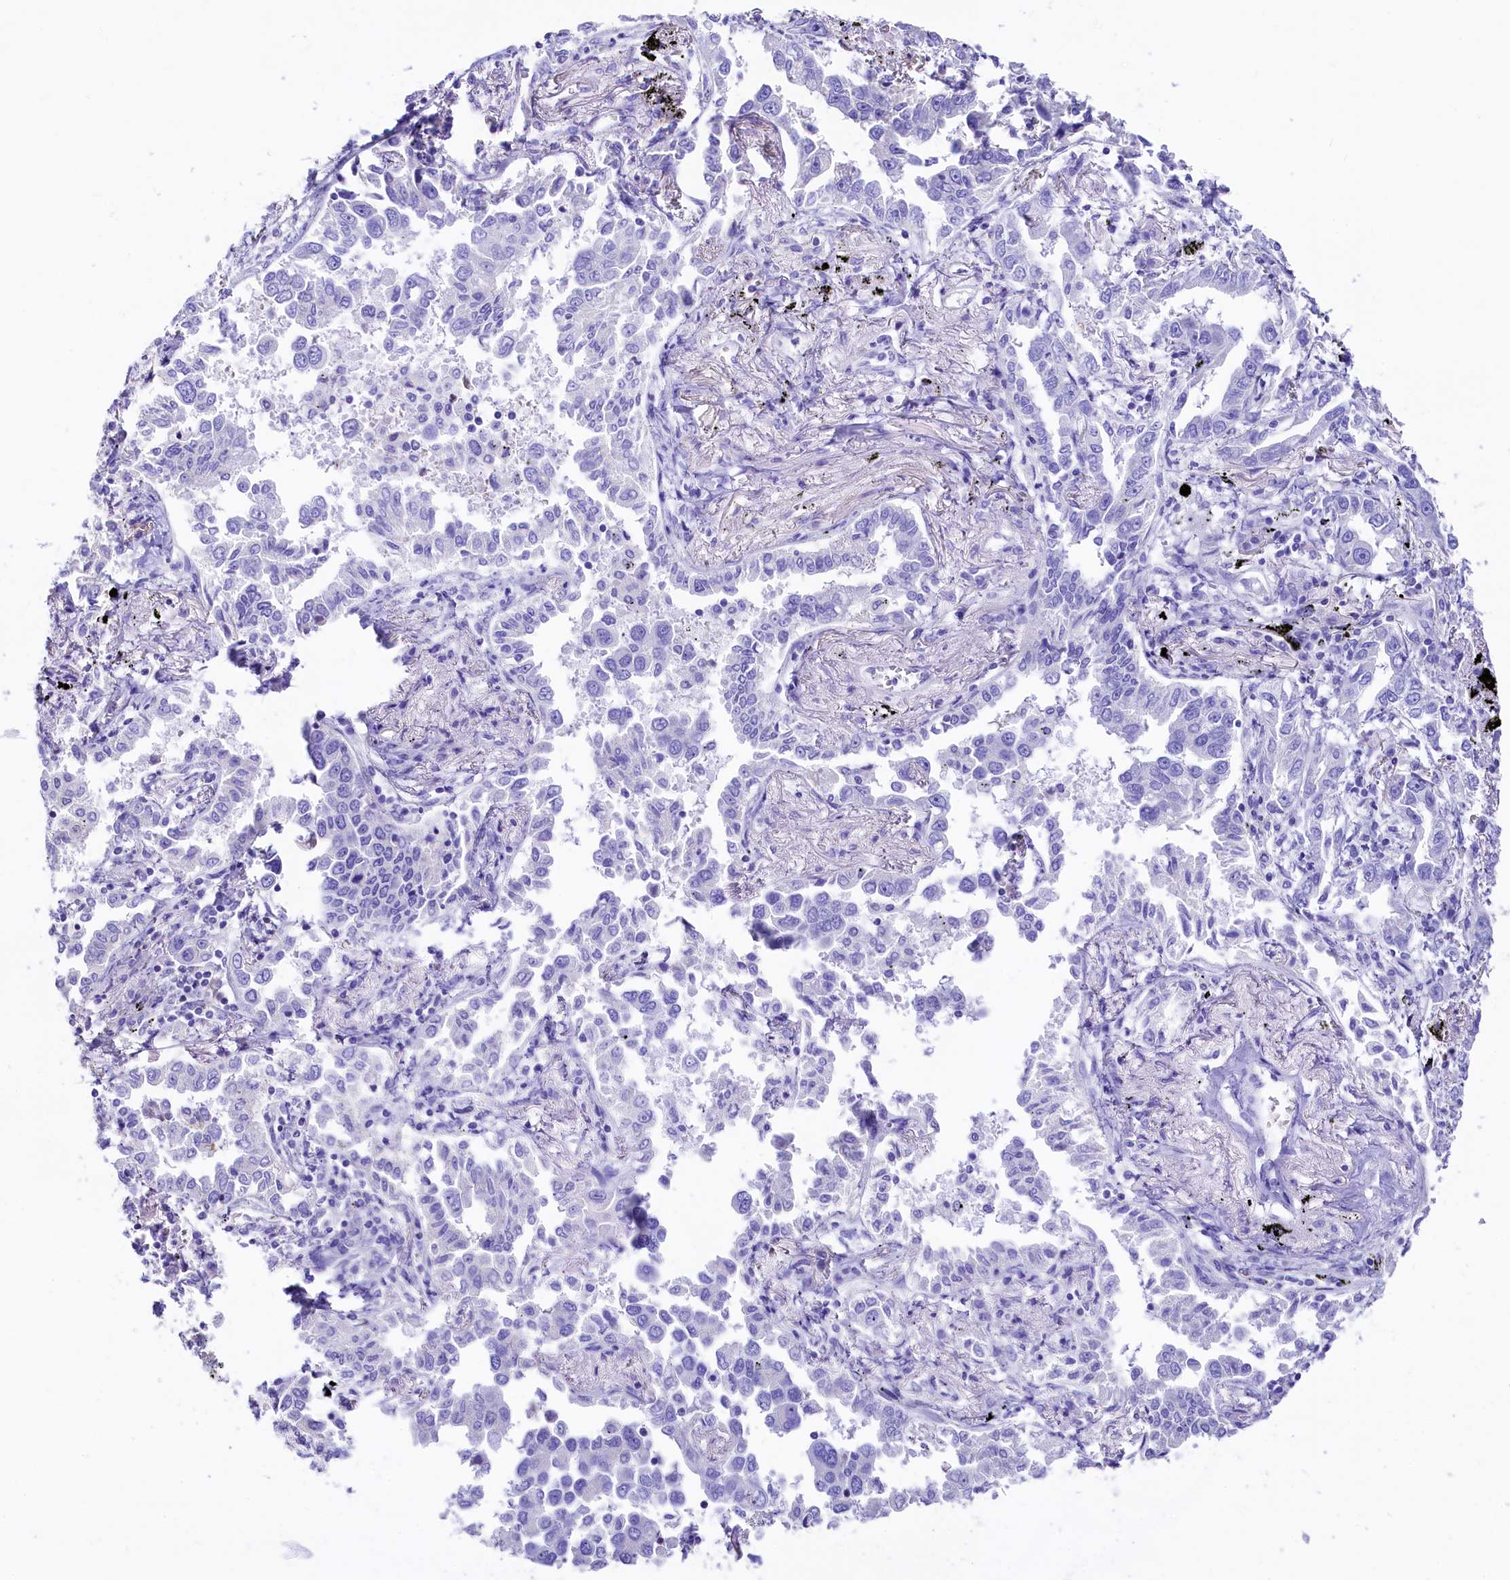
{"staining": {"intensity": "negative", "quantity": "none", "location": "none"}, "tissue": "lung cancer", "cell_type": "Tumor cells", "image_type": "cancer", "snomed": [{"axis": "morphology", "description": "Adenocarcinoma, NOS"}, {"axis": "topography", "description": "Lung"}], "caption": "Lung adenocarcinoma stained for a protein using immunohistochemistry (IHC) displays no expression tumor cells.", "gene": "RBP3", "patient": {"sex": "male", "age": 67}}